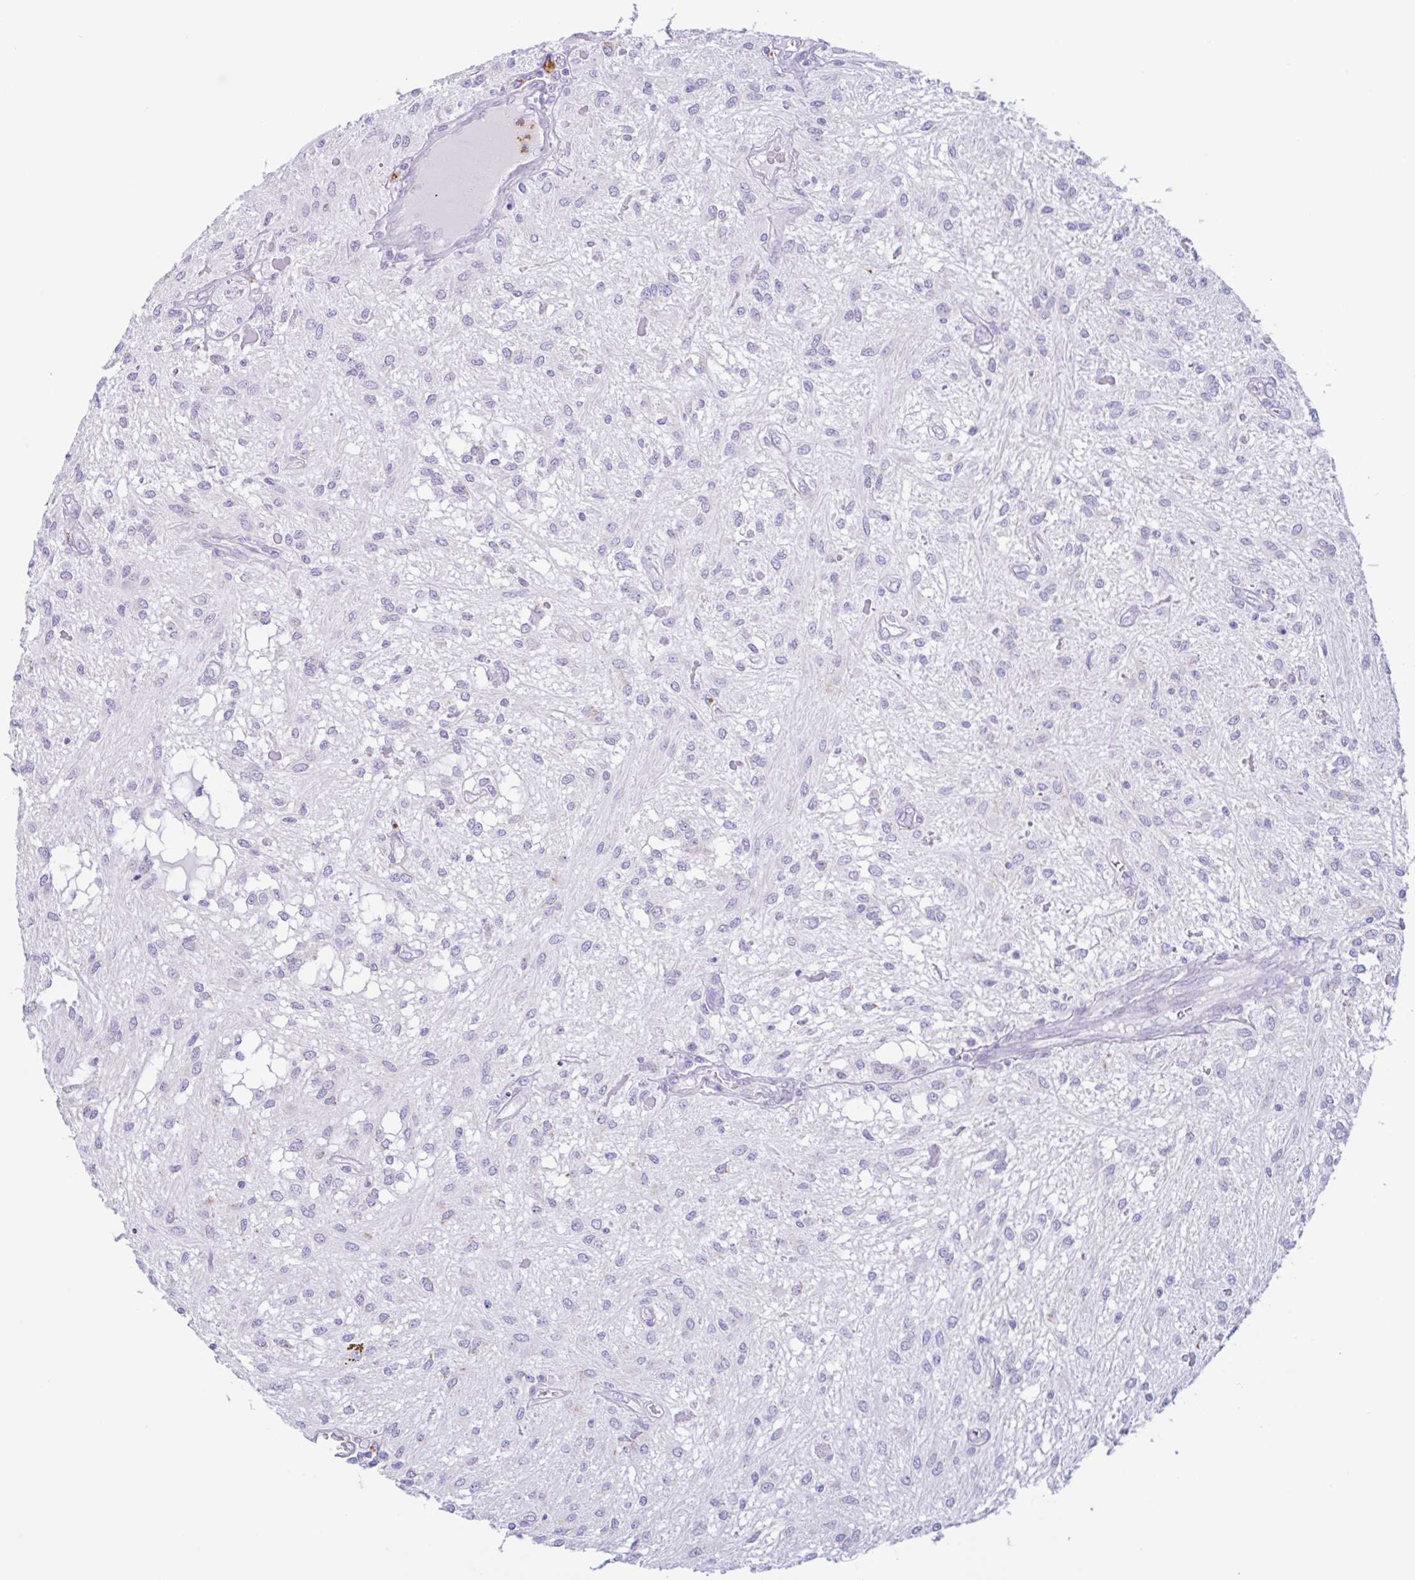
{"staining": {"intensity": "negative", "quantity": "none", "location": "none"}, "tissue": "glioma", "cell_type": "Tumor cells", "image_type": "cancer", "snomed": [{"axis": "morphology", "description": "Glioma, malignant, Low grade"}, {"axis": "topography", "description": "Cerebellum"}], "caption": "This is an IHC photomicrograph of low-grade glioma (malignant). There is no positivity in tumor cells.", "gene": "DTWD2", "patient": {"sex": "female", "age": 14}}